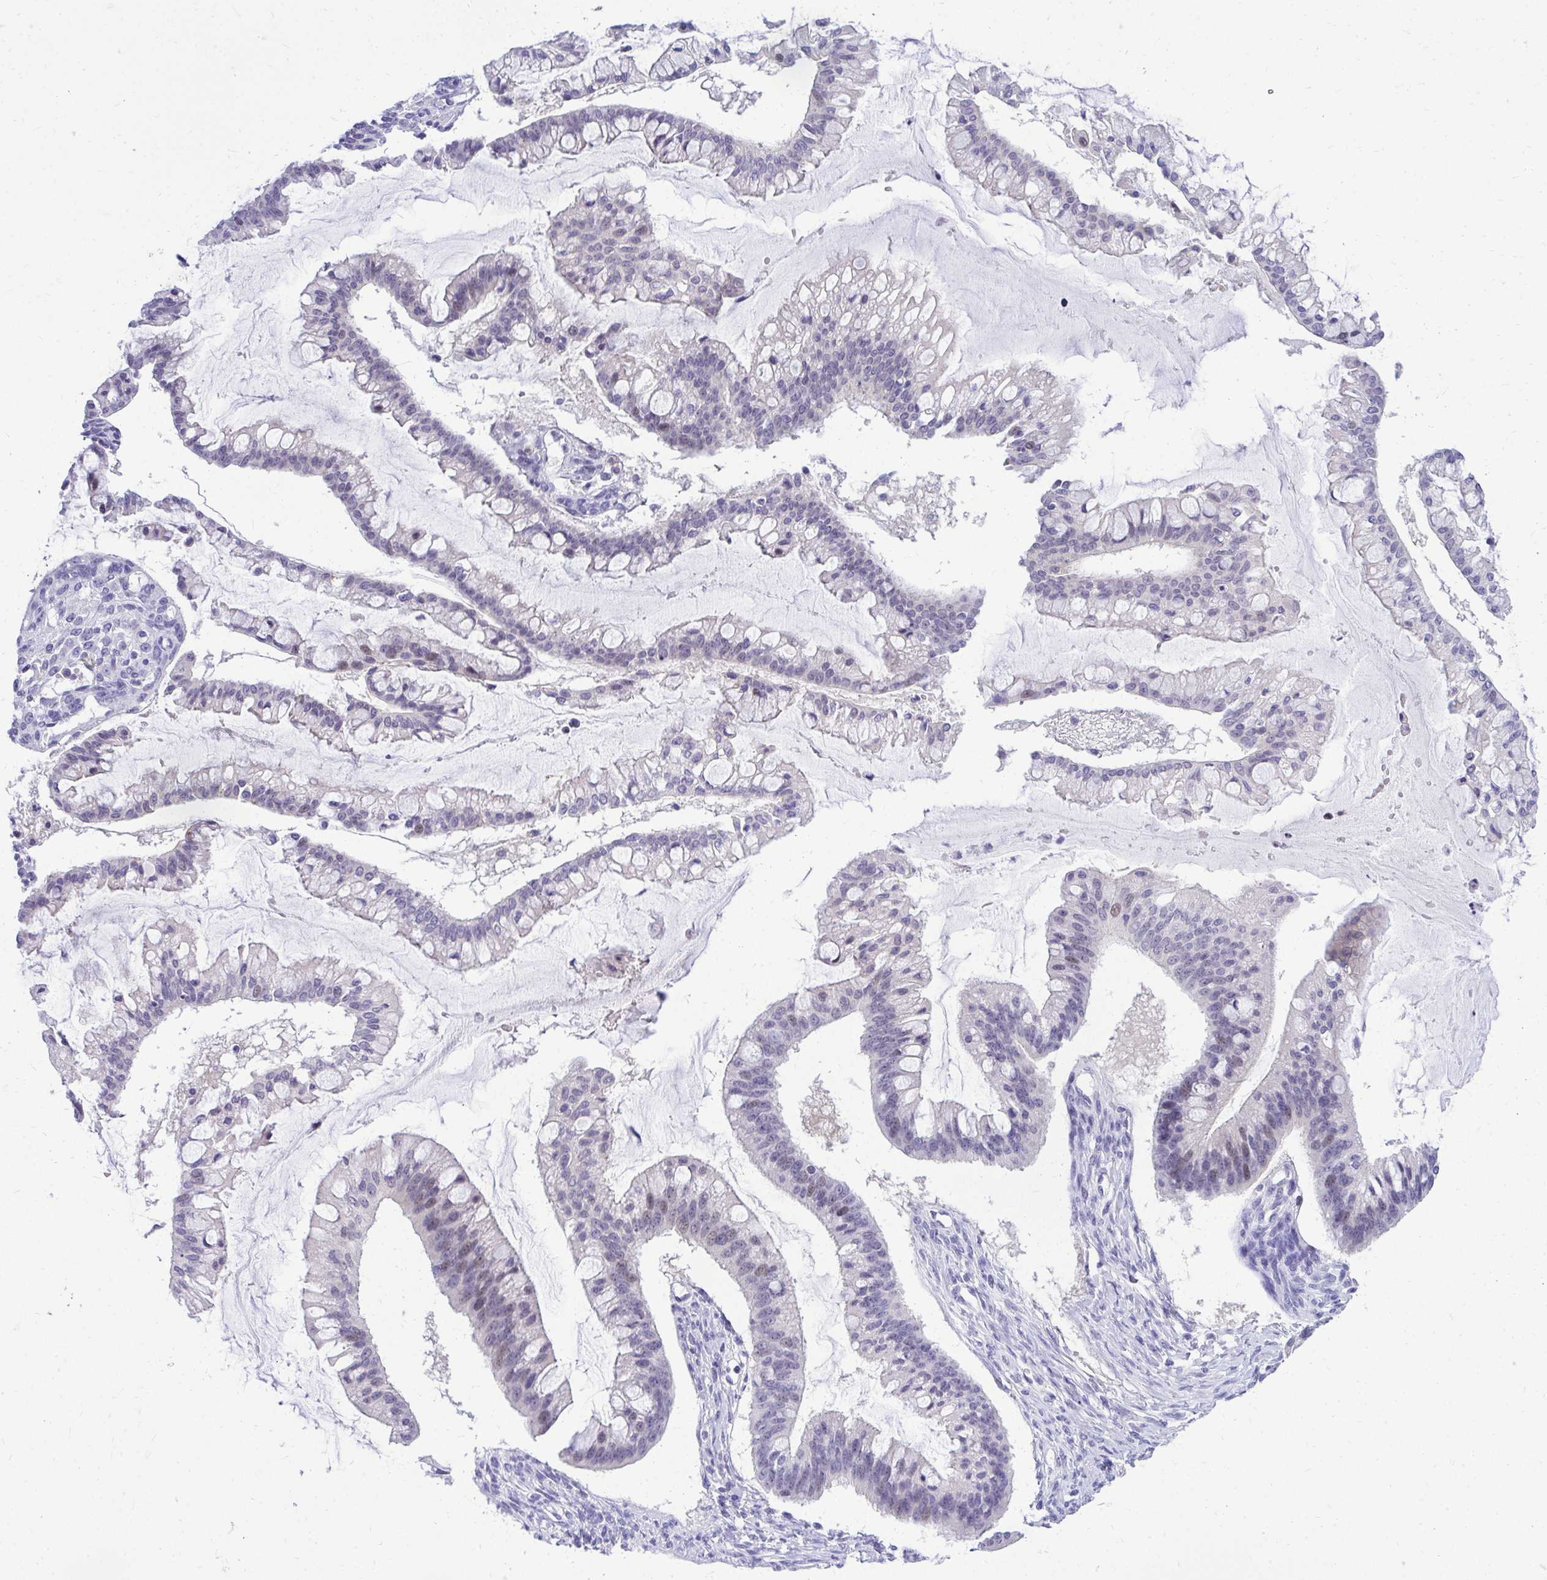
{"staining": {"intensity": "negative", "quantity": "none", "location": "none"}, "tissue": "ovarian cancer", "cell_type": "Tumor cells", "image_type": "cancer", "snomed": [{"axis": "morphology", "description": "Cystadenocarcinoma, mucinous, NOS"}, {"axis": "topography", "description": "Ovary"}], "caption": "Ovarian cancer (mucinous cystadenocarcinoma) stained for a protein using IHC exhibits no positivity tumor cells.", "gene": "ZSWIM9", "patient": {"sex": "female", "age": 73}}